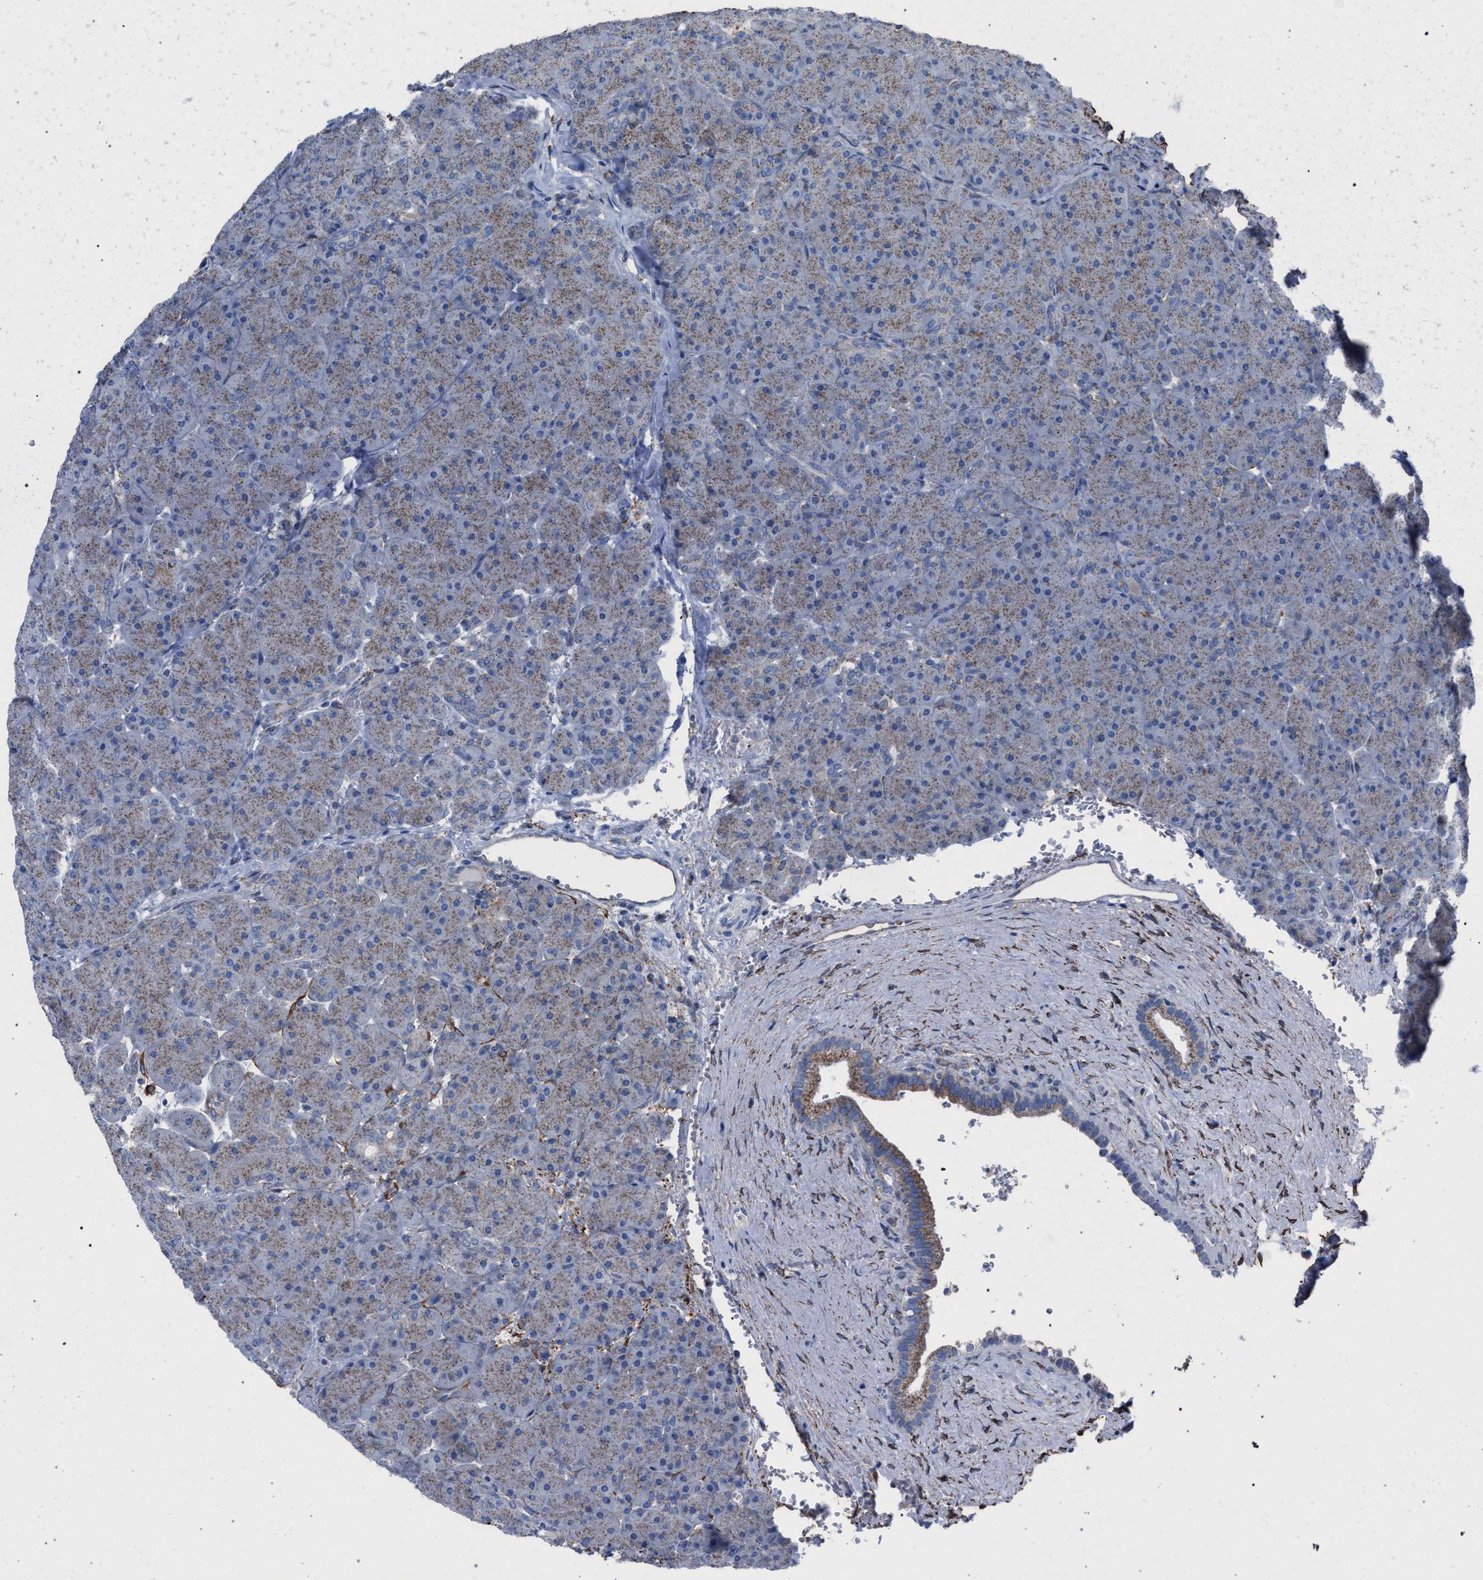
{"staining": {"intensity": "weak", "quantity": ">75%", "location": "cytoplasmic/membranous"}, "tissue": "pancreas", "cell_type": "Exocrine glandular cells", "image_type": "normal", "snomed": [{"axis": "morphology", "description": "Normal tissue, NOS"}, {"axis": "topography", "description": "Pancreas"}], "caption": "Protein analysis of benign pancreas demonstrates weak cytoplasmic/membranous staining in approximately >75% of exocrine glandular cells.", "gene": "HSD17B4", "patient": {"sex": "male", "age": 66}}